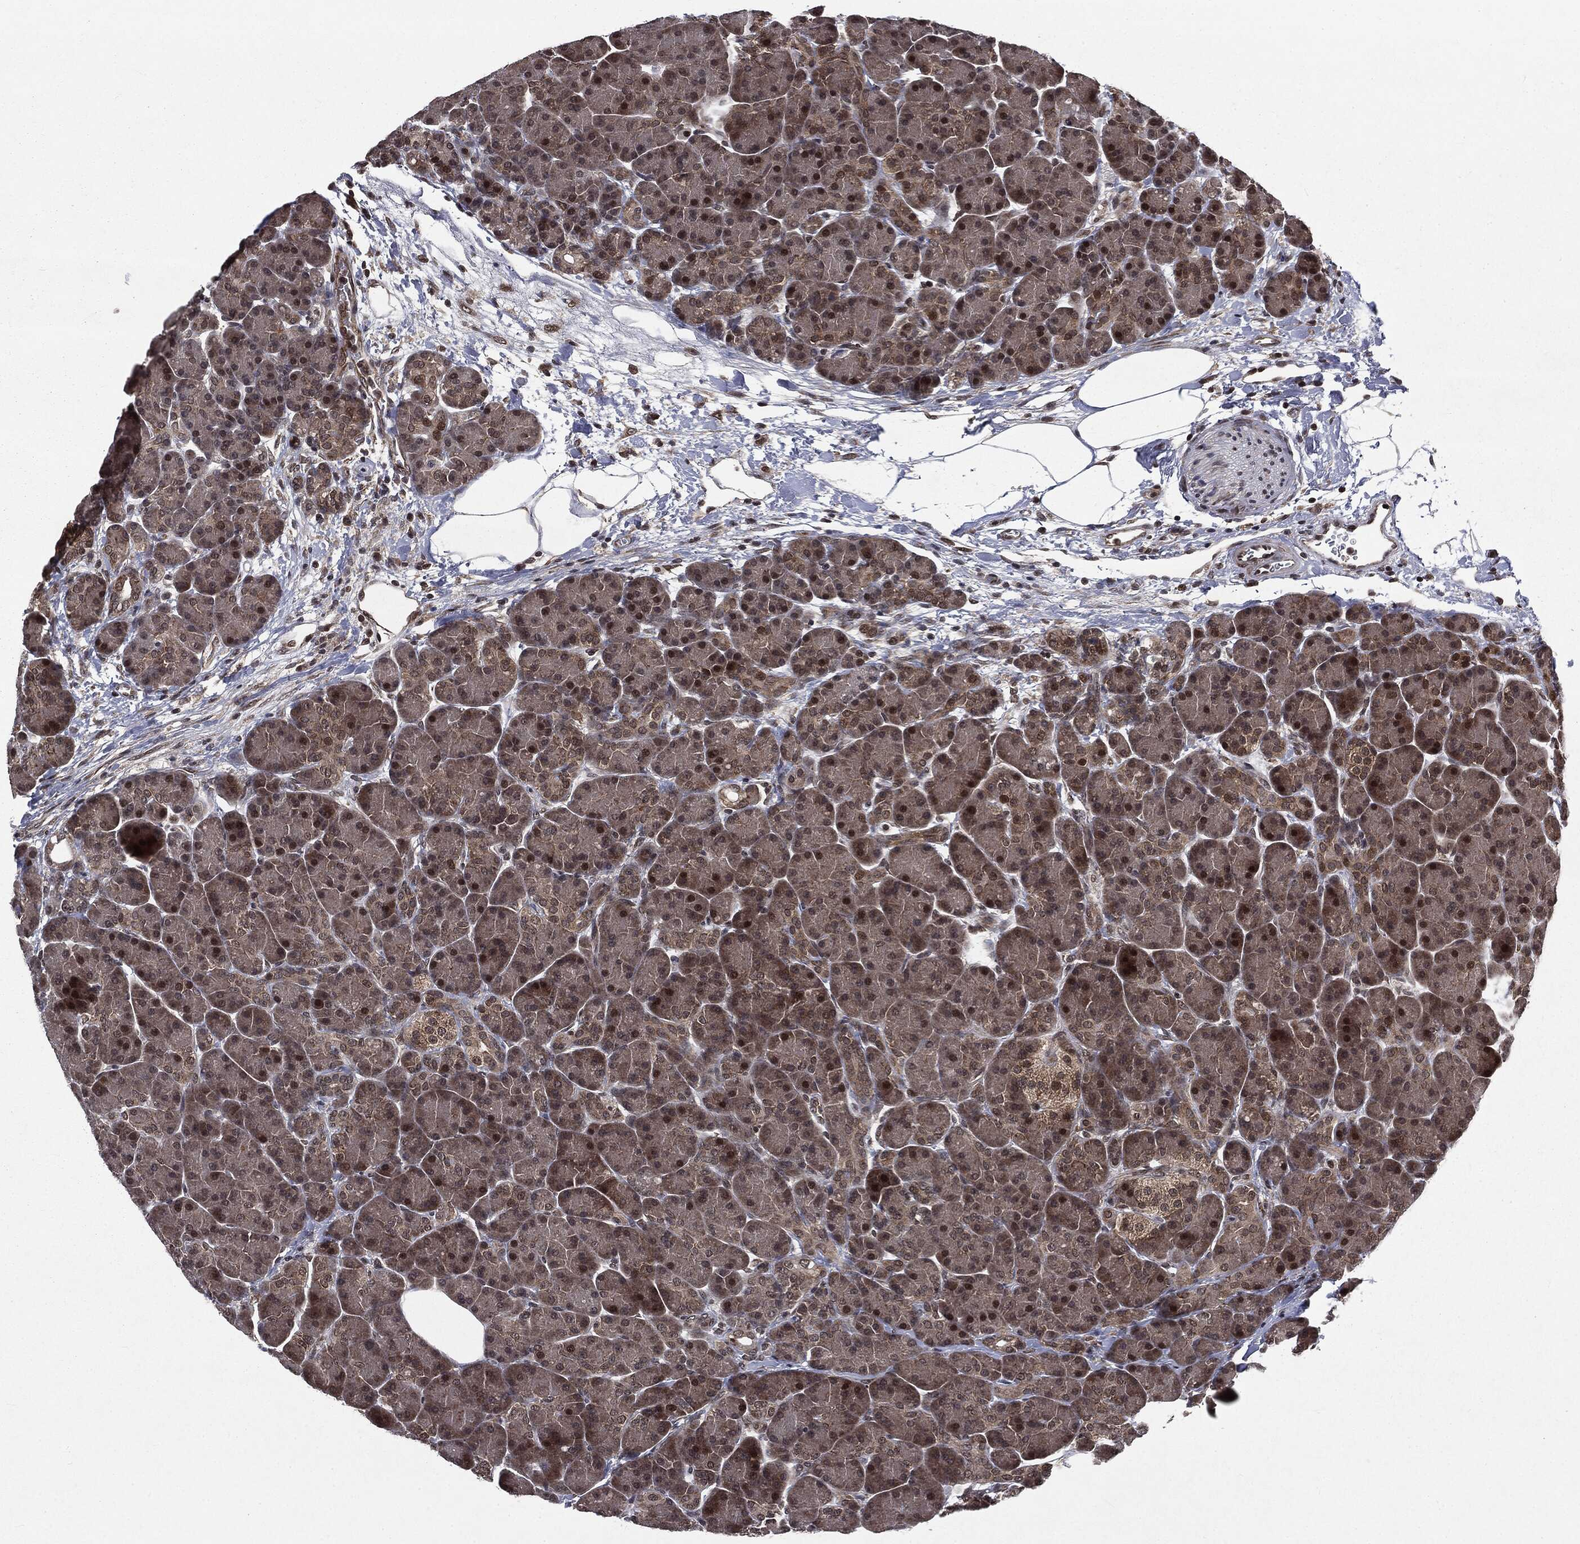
{"staining": {"intensity": "strong", "quantity": "<25%", "location": "nuclear"}, "tissue": "pancreas", "cell_type": "Exocrine glandular cells", "image_type": "normal", "snomed": [{"axis": "morphology", "description": "Normal tissue, NOS"}, {"axis": "topography", "description": "Pancreas"}], "caption": "Protein analysis of normal pancreas displays strong nuclear staining in about <25% of exocrine glandular cells.", "gene": "STAU2", "patient": {"sex": "female", "age": 63}}